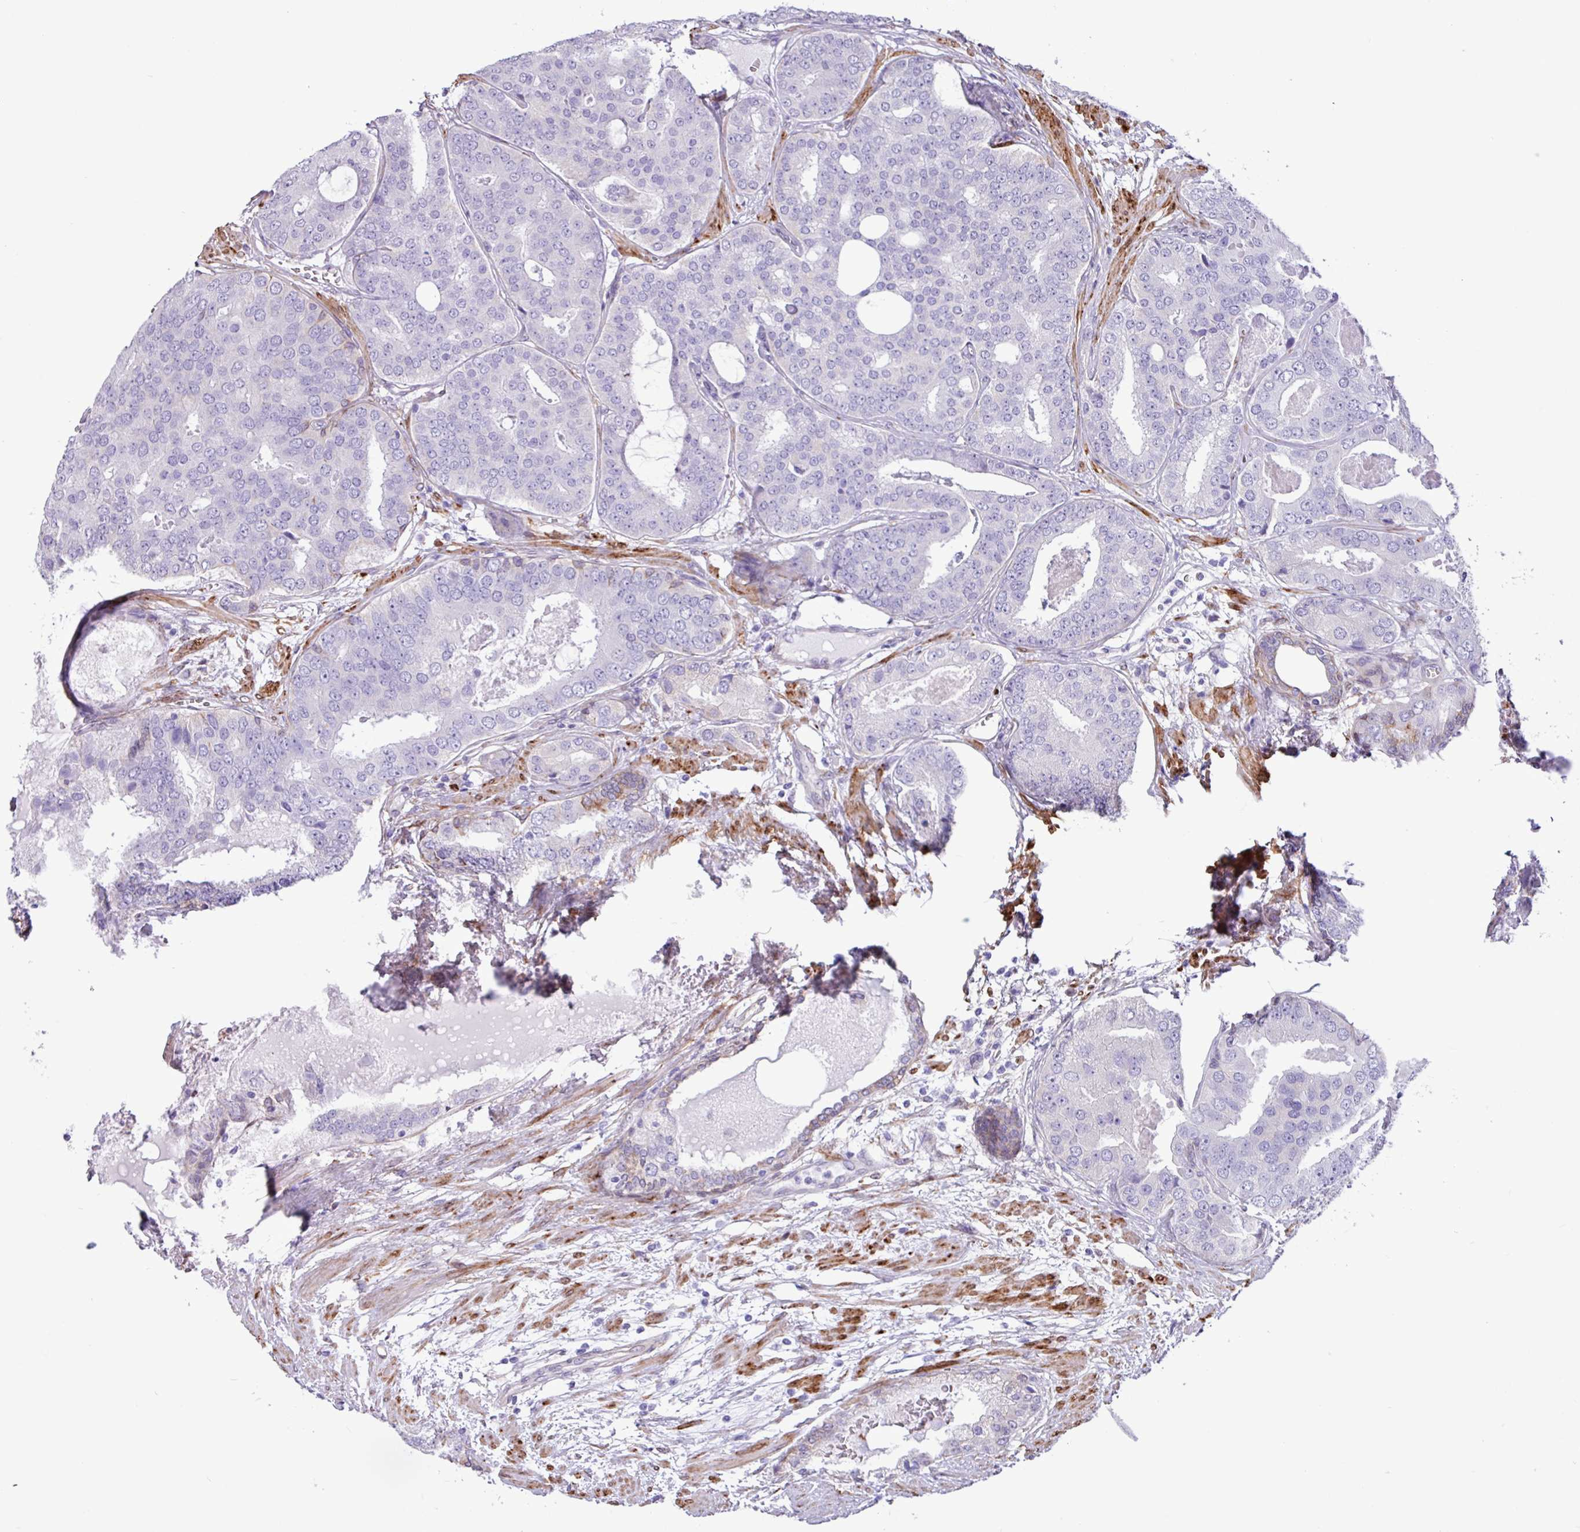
{"staining": {"intensity": "negative", "quantity": "none", "location": "none"}, "tissue": "prostate cancer", "cell_type": "Tumor cells", "image_type": "cancer", "snomed": [{"axis": "morphology", "description": "Adenocarcinoma, High grade"}, {"axis": "topography", "description": "Prostate"}], "caption": "This is an immunohistochemistry (IHC) histopathology image of prostate cancer (adenocarcinoma (high-grade)). There is no expression in tumor cells.", "gene": "SLC38A1", "patient": {"sex": "male", "age": 71}}